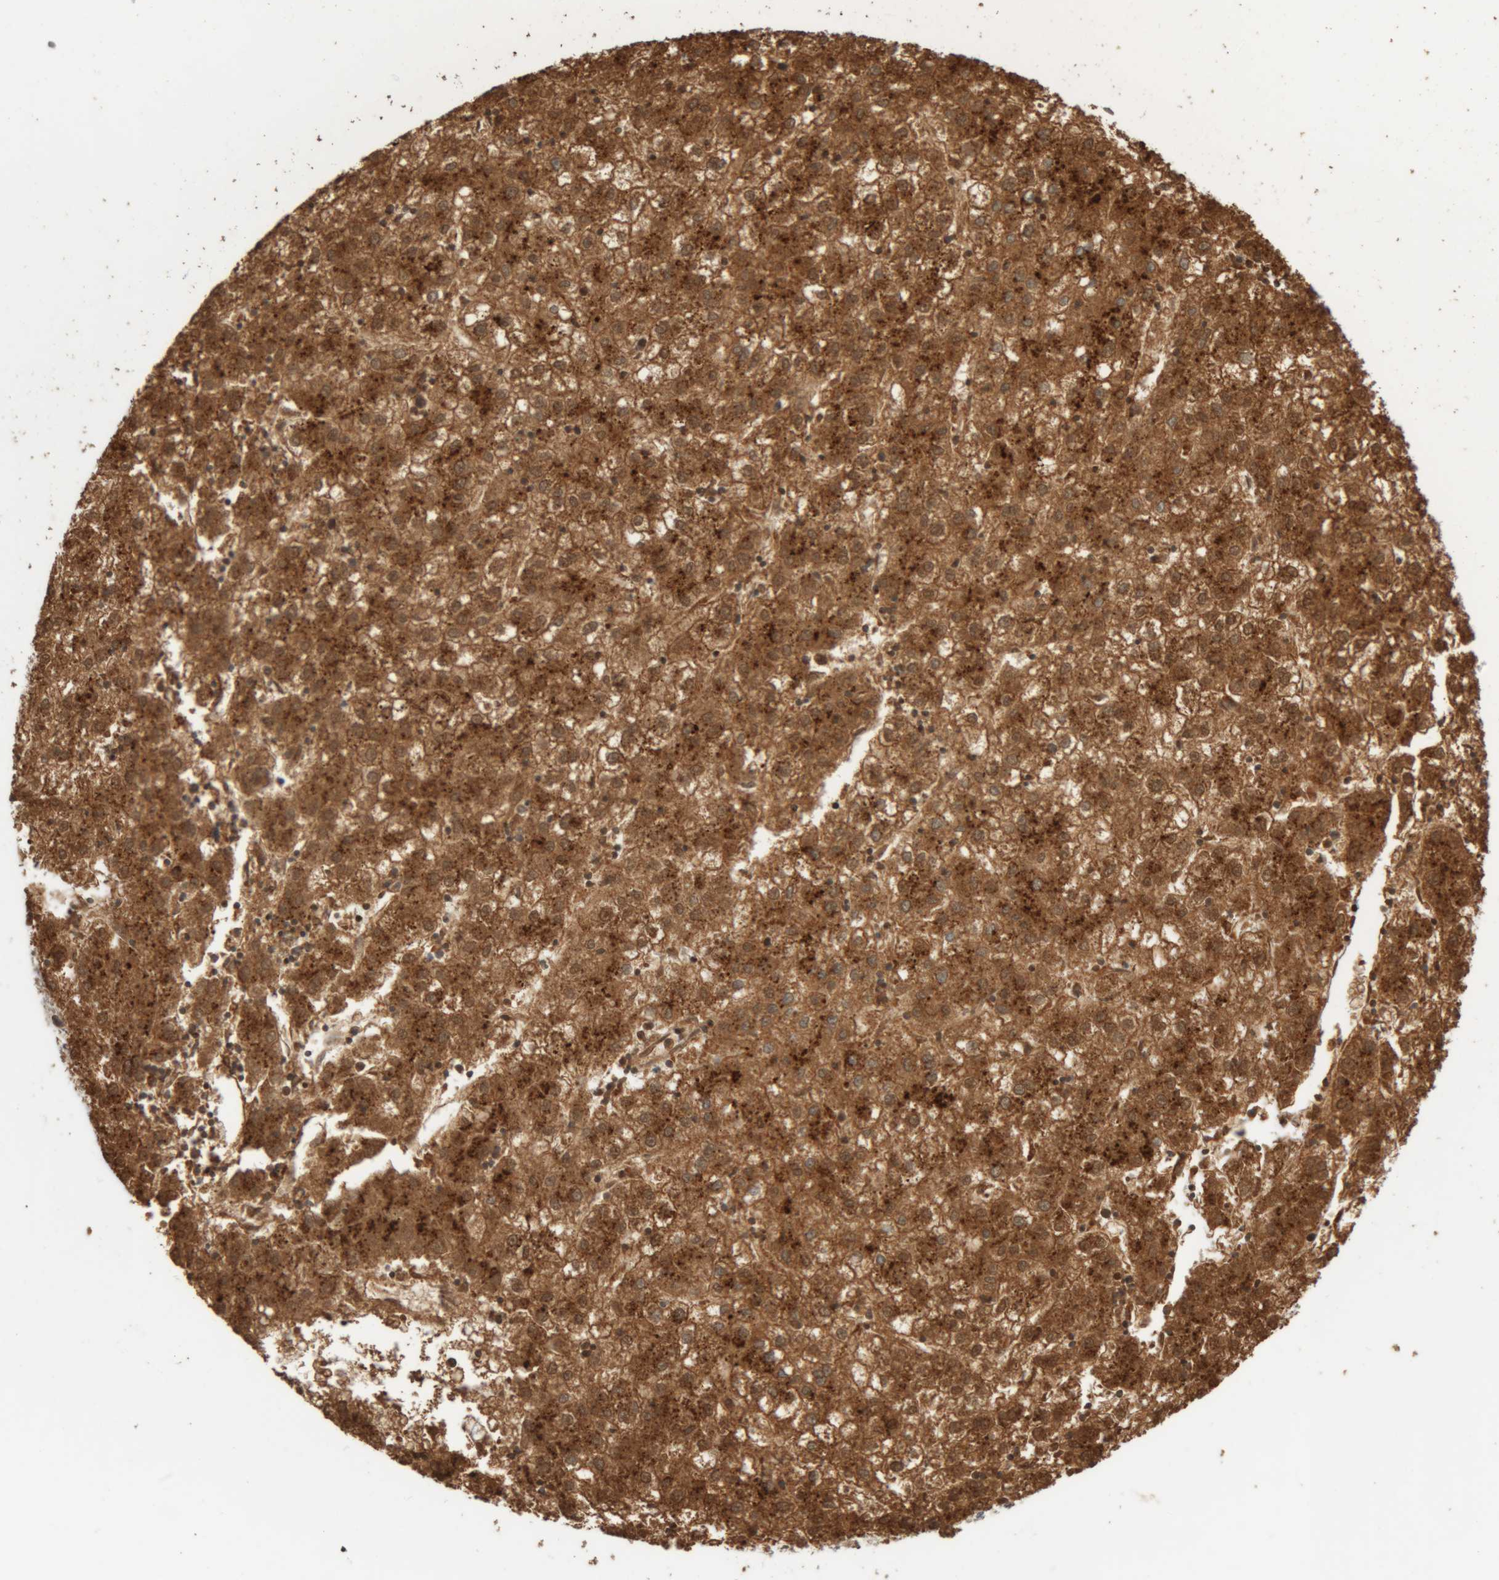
{"staining": {"intensity": "strong", "quantity": ">75%", "location": "cytoplasmic/membranous"}, "tissue": "liver cancer", "cell_type": "Tumor cells", "image_type": "cancer", "snomed": [{"axis": "morphology", "description": "Carcinoma, Hepatocellular, NOS"}, {"axis": "topography", "description": "Liver"}], "caption": "Immunohistochemistry (IHC) (DAB (3,3'-diaminobenzidine)) staining of human hepatocellular carcinoma (liver) displays strong cytoplasmic/membranous protein staining in about >75% of tumor cells.", "gene": "ARSA", "patient": {"sex": "male", "age": 72}}